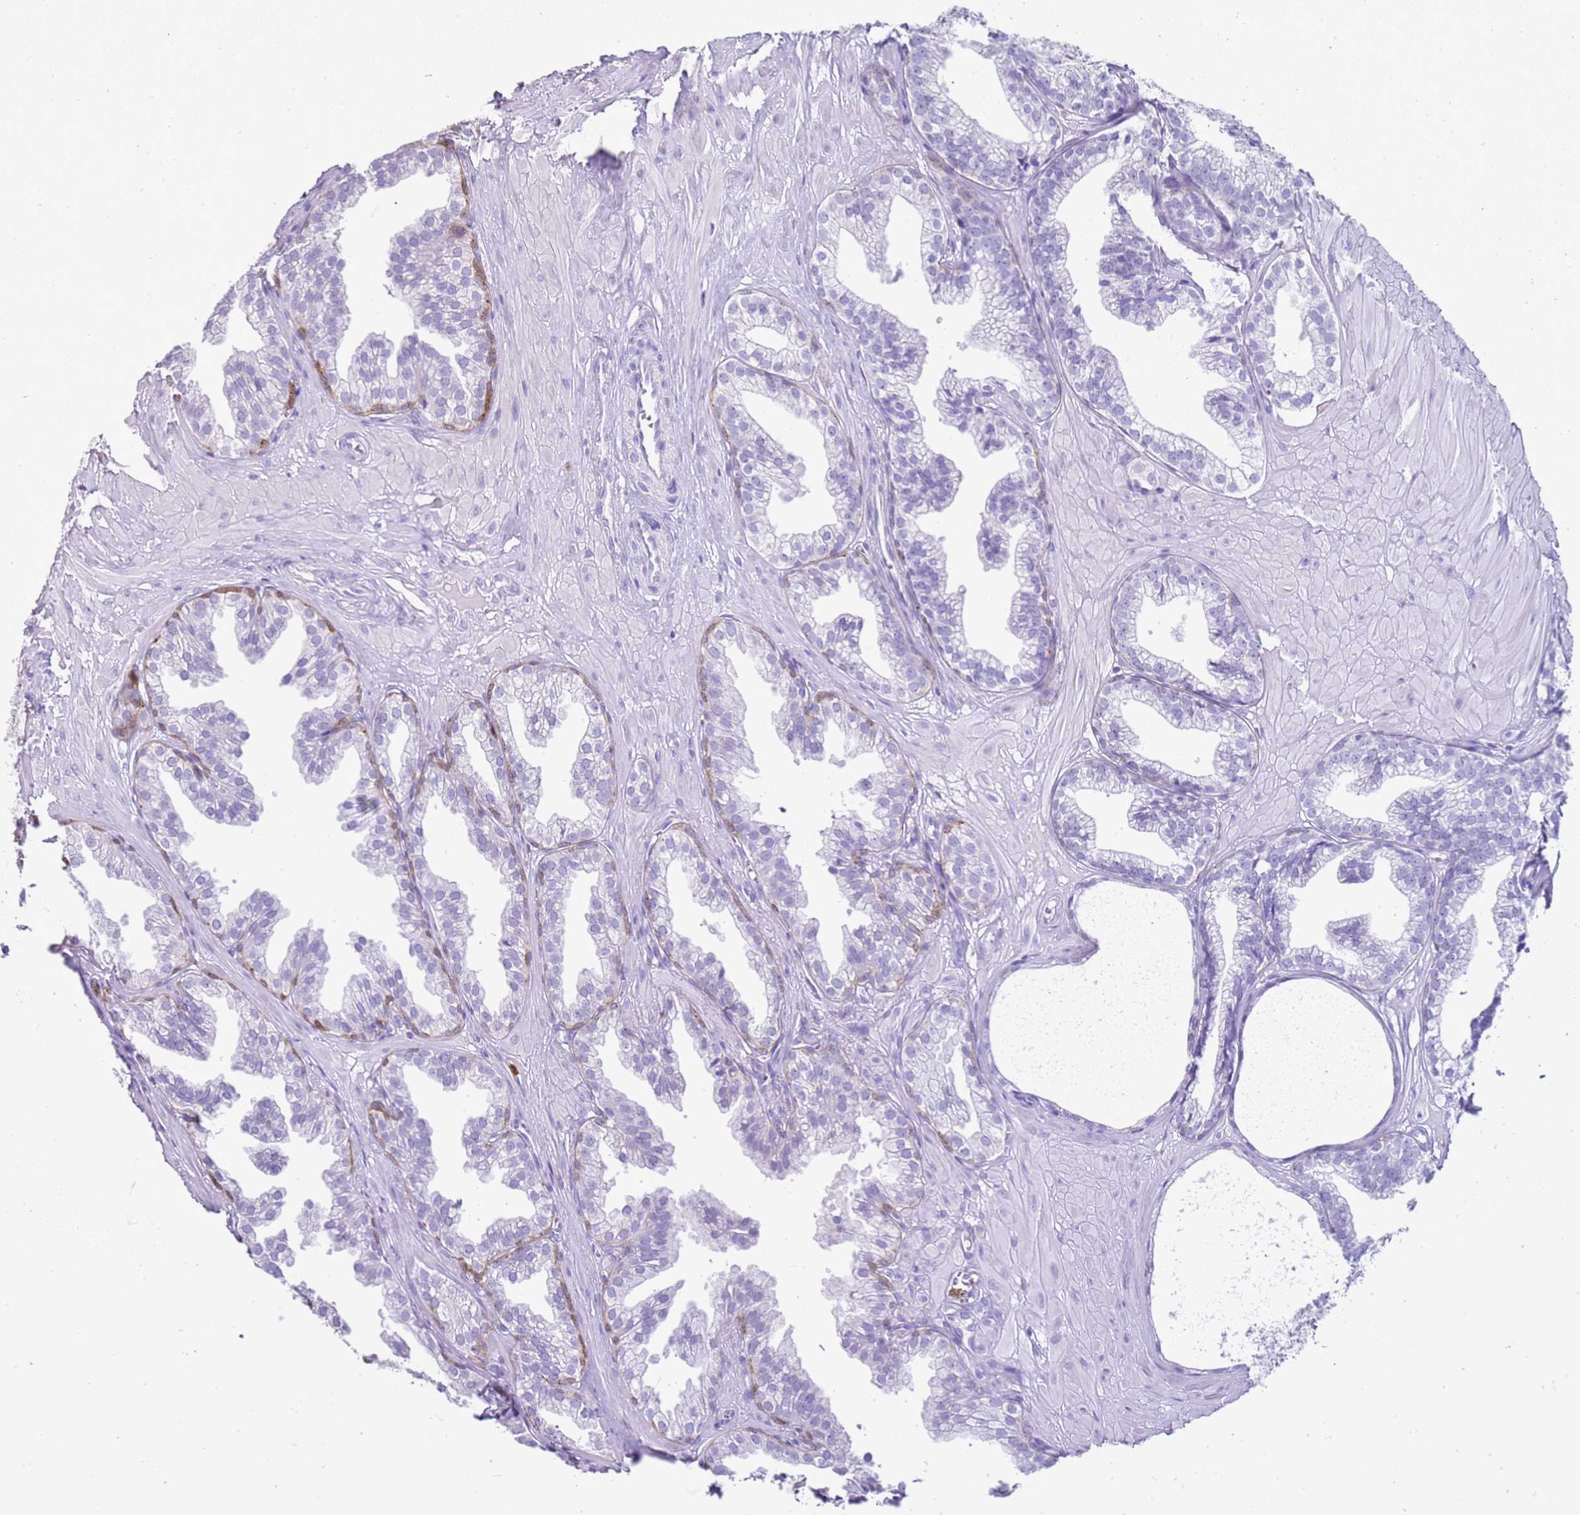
{"staining": {"intensity": "moderate", "quantity": "<25%", "location": "cytoplasmic/membranous"}, "tissue": "prostate", "cell_type": "Glandular cells", "image_type": "normal", "snomed": [{"axis": "morphology", "description": "Normal tissue, NOS"}, {"axis": "topography", "description": "Prostate"}, {"axis": "topography", "description": "Peripheral nerve tissue"}], "caption": "Protein positivity by immunohistochemistry displays moderate cytoplasmic/membranous positivity in about <25% of glandular cells in unremarkable prostate.", "gene": "CSTA", "patient": {"sex": "male", "age": 55}}